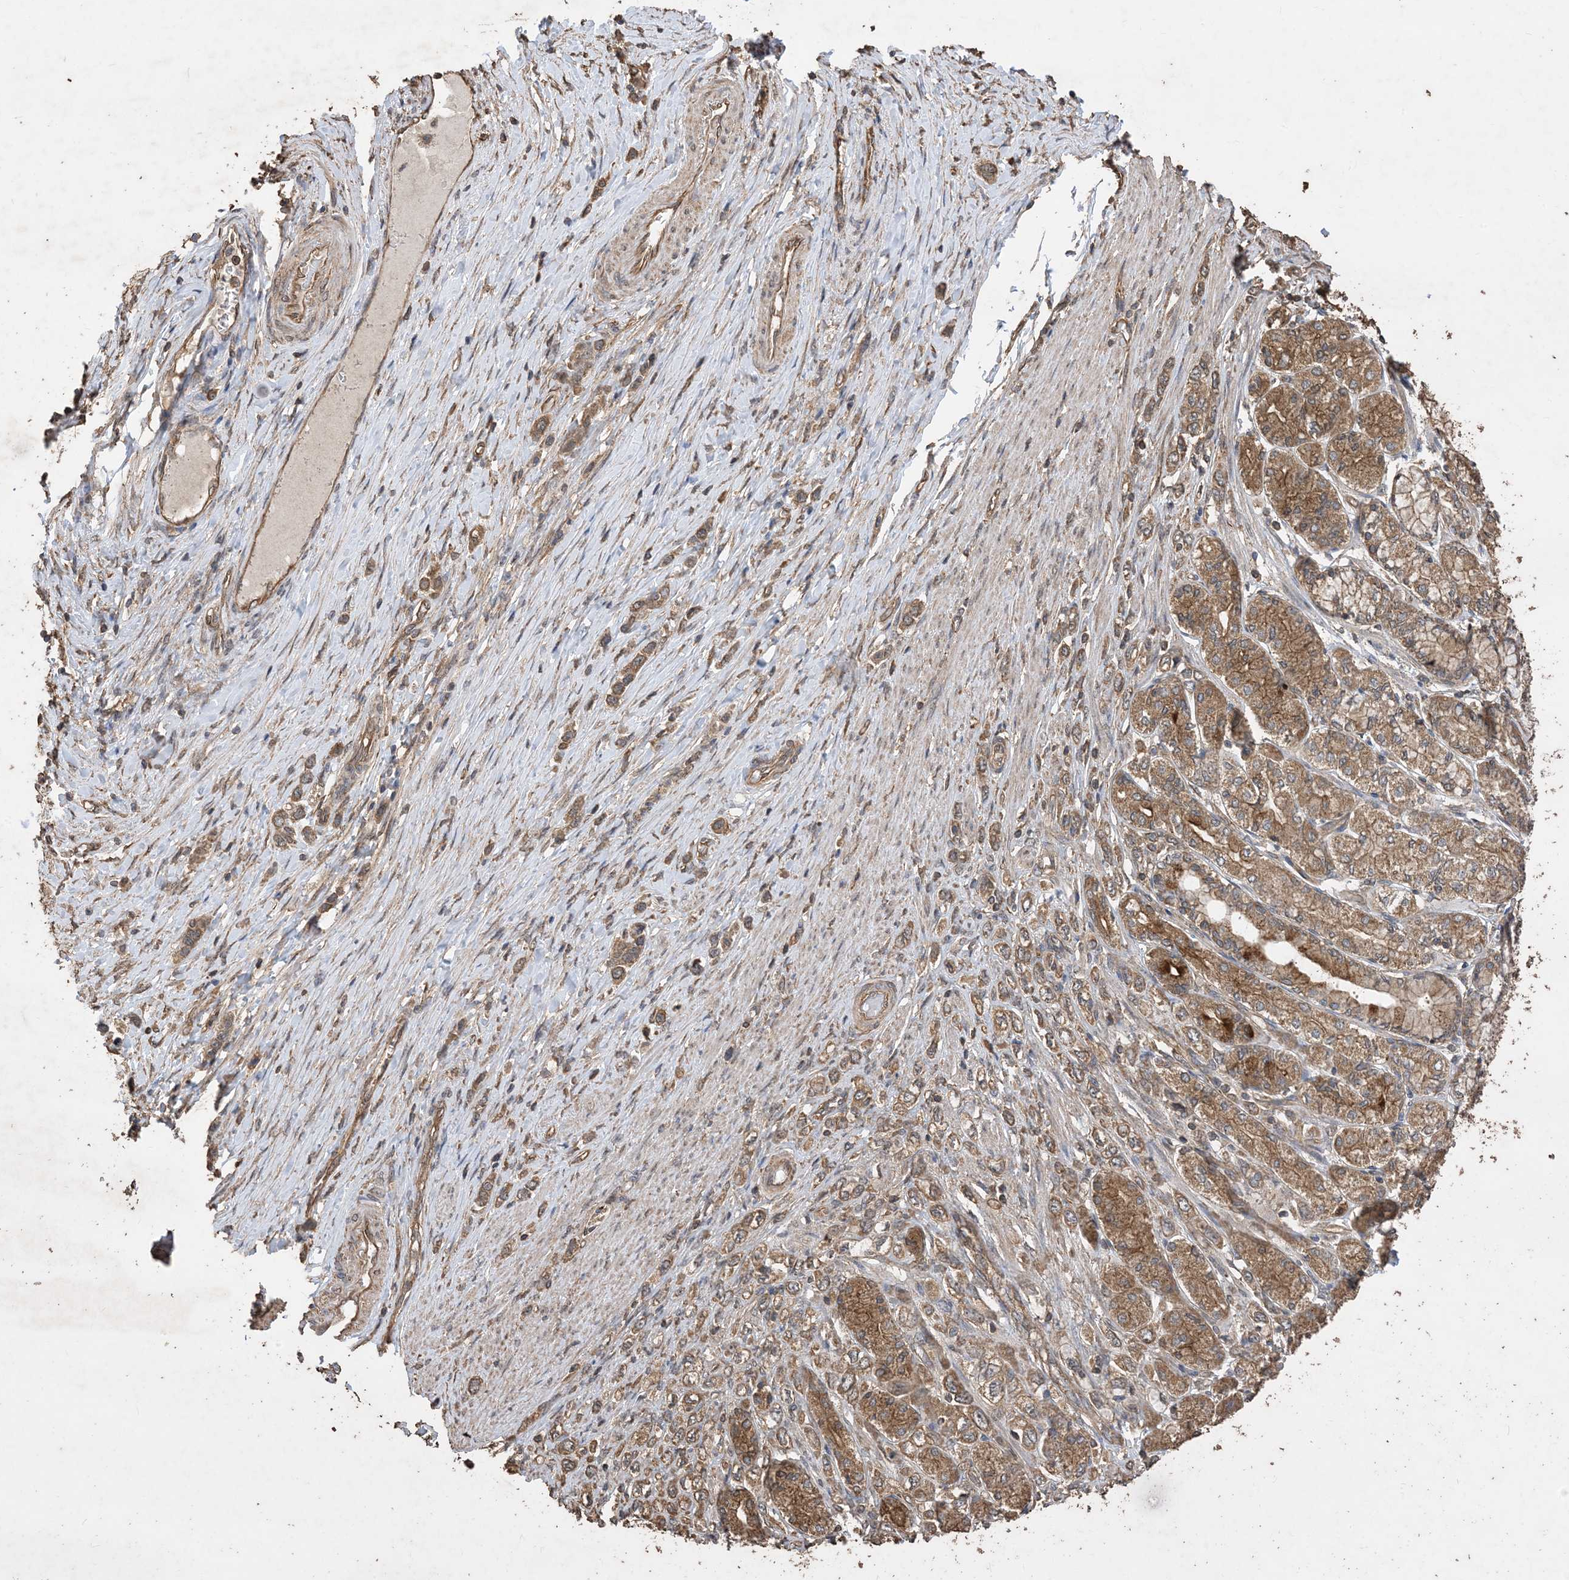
{"staining": {"intensity": "moderate", "quantity": ">75%", "location": "cytoplasmic/membranous"}, "tissue": "stomach cancer", "cell_type": "Tumor cells", "image_type": "cancer", "snomed": [{"axis": "morphology", "description": "Adenocarcinoma, NOS"}, {"axis": "topography", "description": "Stomach"}], "caption": "Immunohistochemistry (IHC) (DAB) staining of human stomach cancer (adenocarcinoma) shows moderate cytoplasmic/membranous protein expression in about >75% of tumor cells. (DAB IHC with brightfield microscopy, high magnification).", "gene": "ZKSCAN5", "patient": {"sex": "female", "age": 65}}